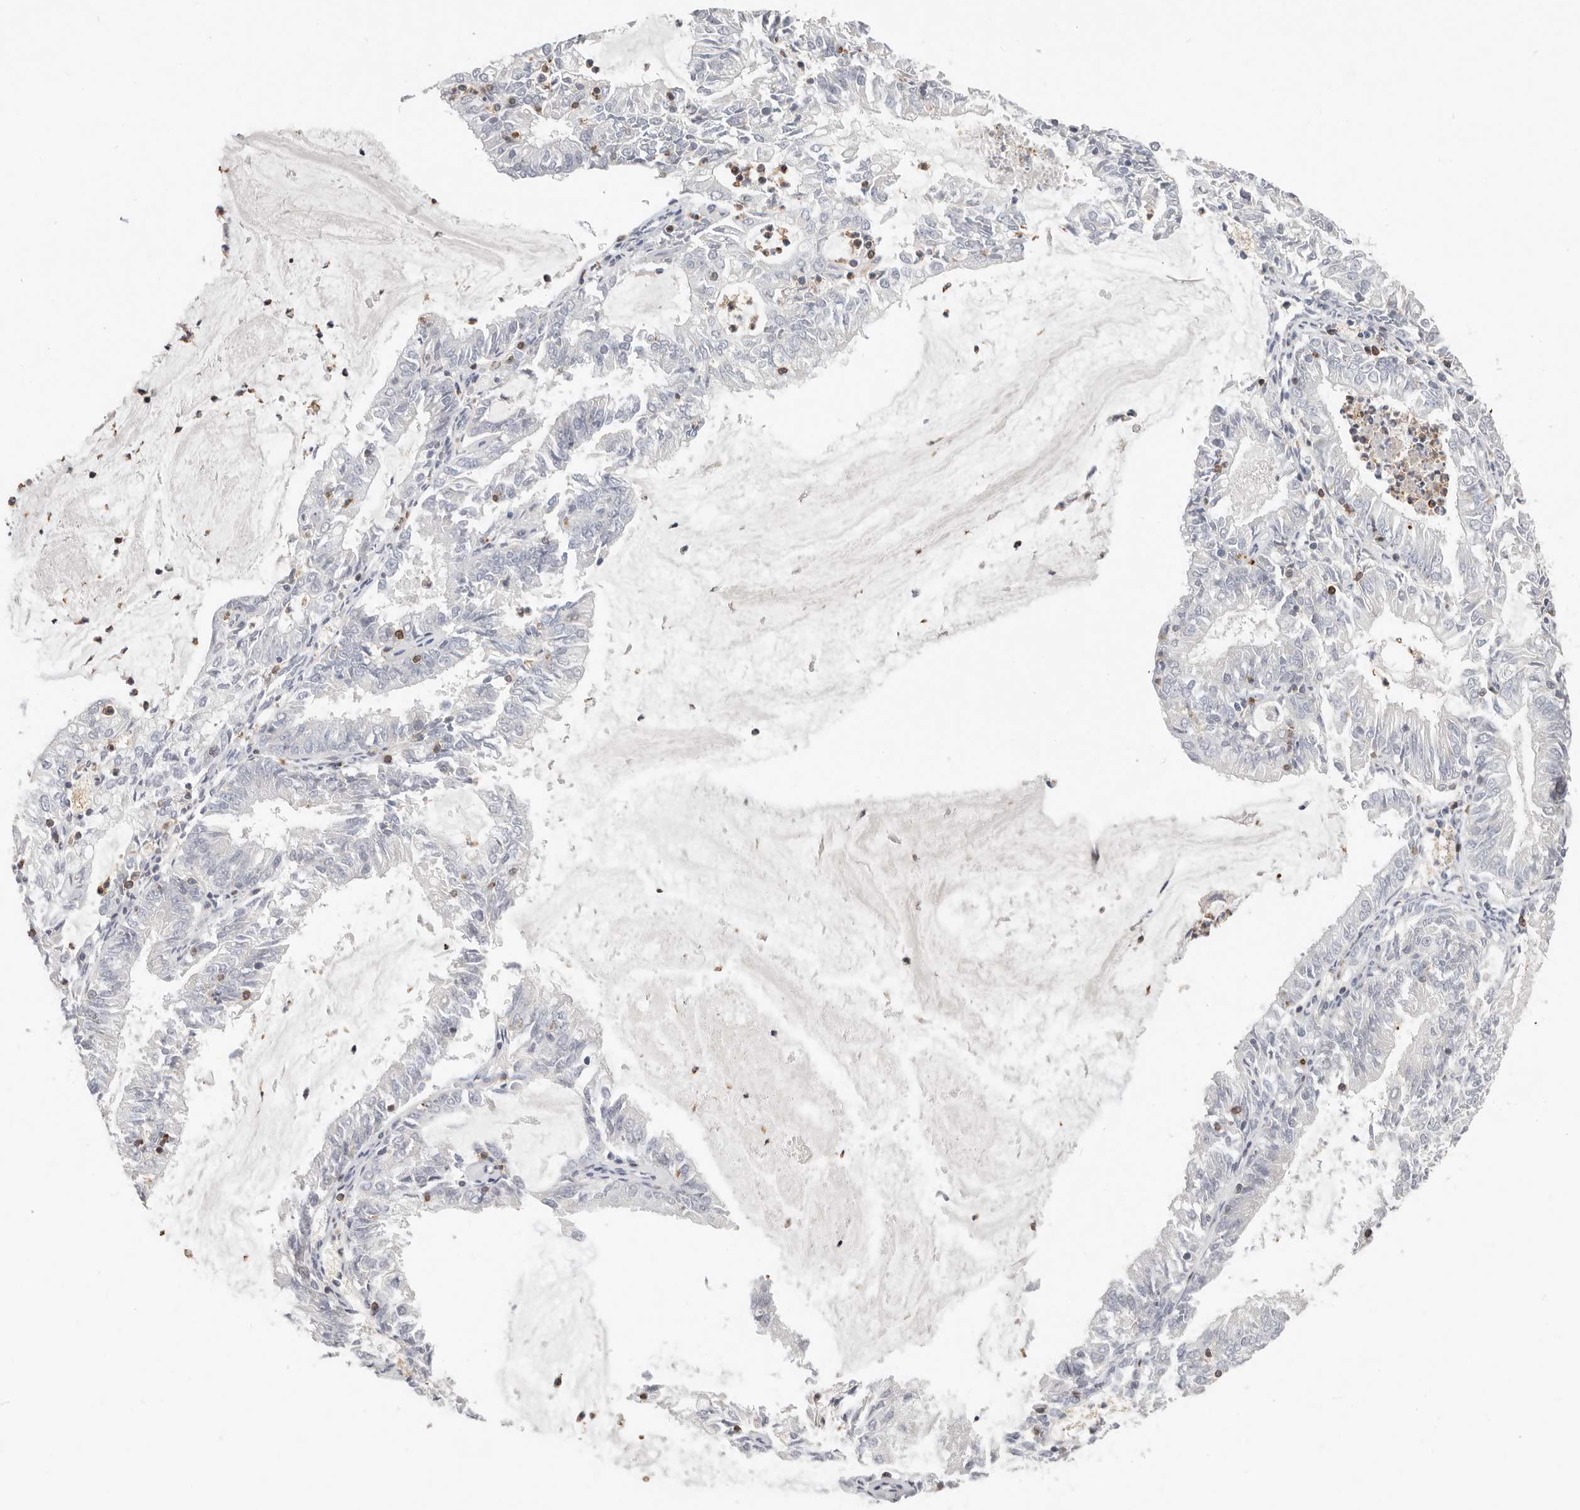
{"staining": {"intensity": "negative", "quantity": "none", "location": "none"}, "tissue": "endometrial cancer", "cell_type": "Tumor cells", "image_type": "cancer", "snomed": [{"axis": "morphology", "description": "Adenocarcinoma, NOS"}, {"axis": "topography", "description": "Endometrium"}], "caption": "DAB (3,3'-diaminobenzidine) immunohistochemical staining of adenocarcinoma (endometrial) reveals no significant positivity in tumor cells.", "gene": "TMEM63B", "patient": {"sex": "female", "age": 57}}